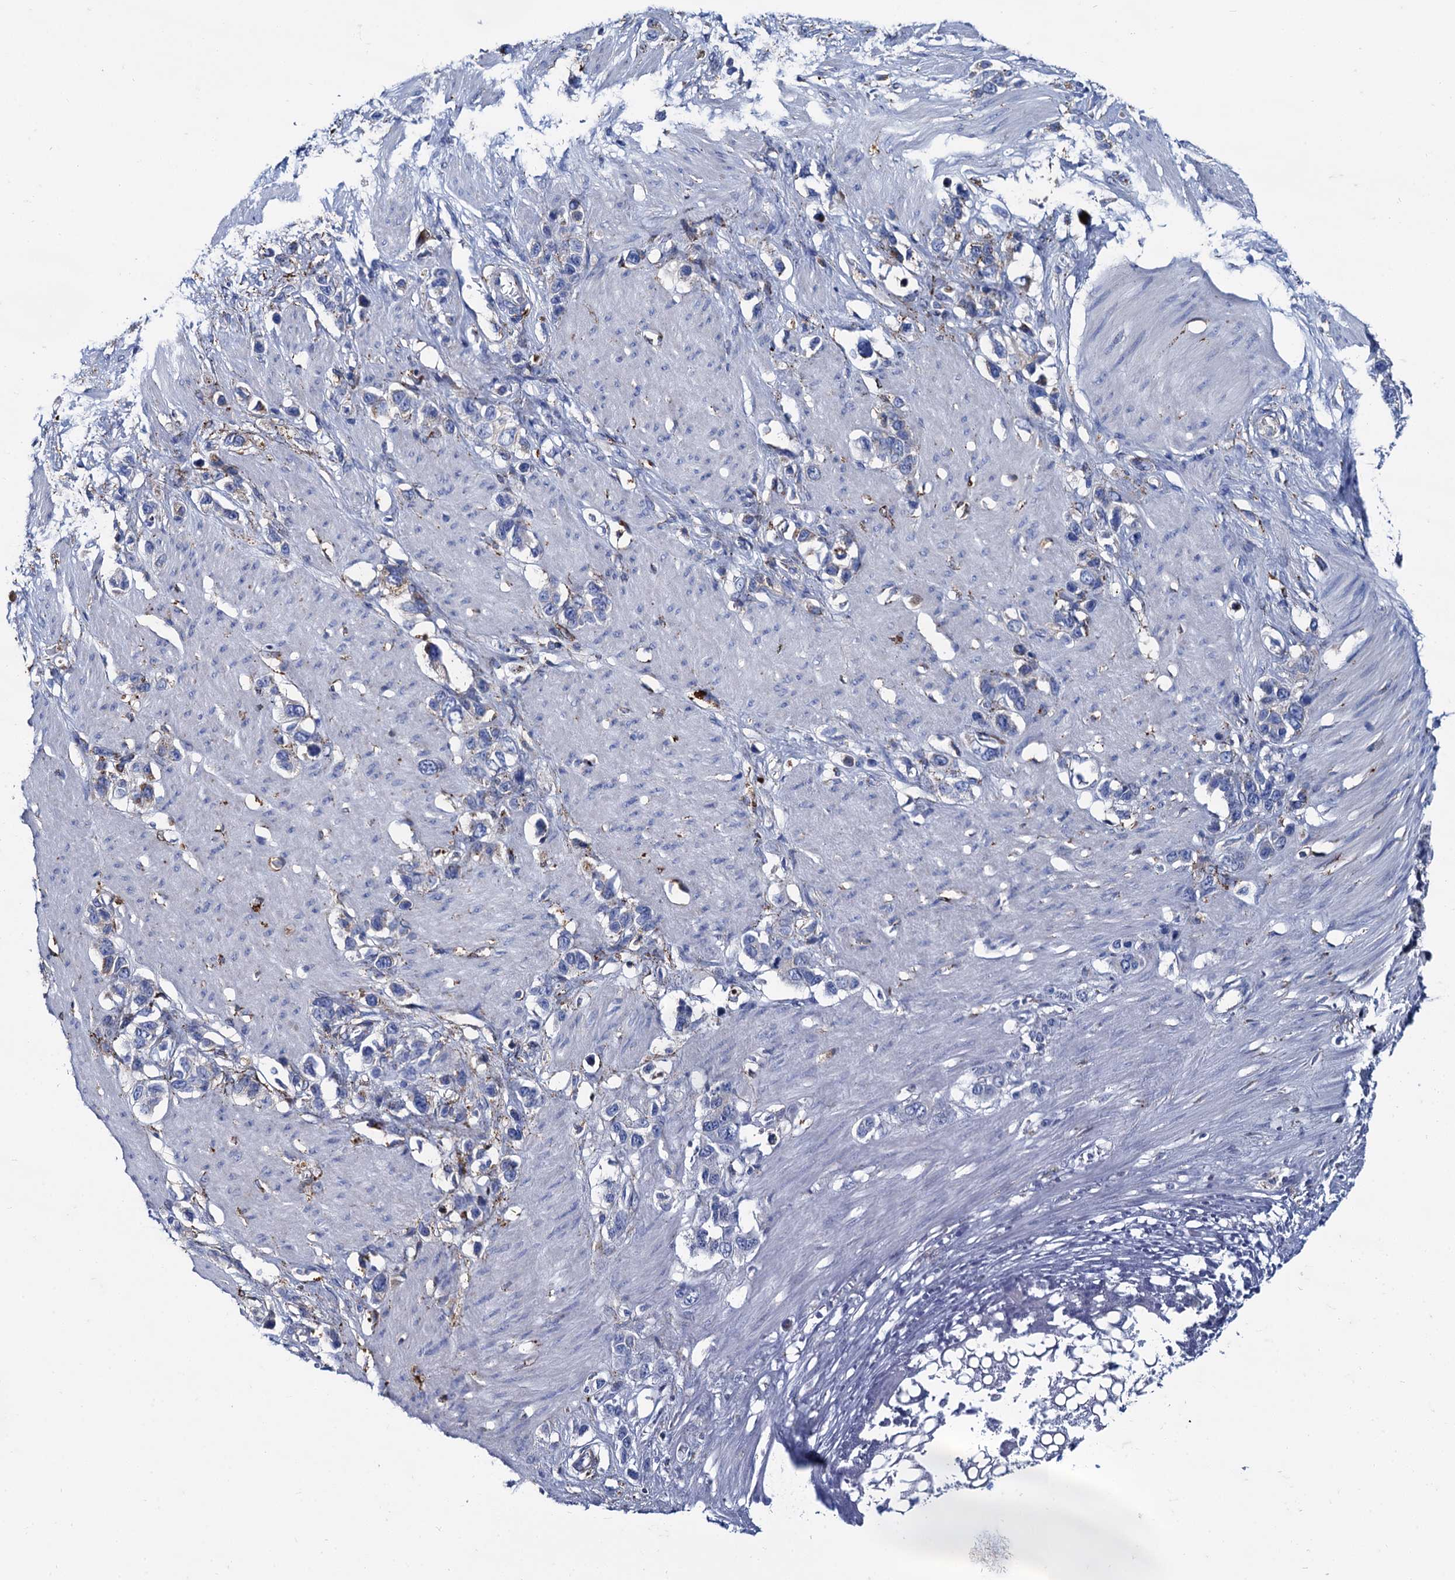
{"staining": {"intensity": "negative", "quantity": "none", "location": "none"}, "tissue": "stomach cancer", "cell_type": "Tumor cells", "image_type": "cancer", "snomed": [{"axis": "morphology", "description": "Adenocarcinoma, NOS"}, {"axis": "morphology", "description": "Adenocarcinoma, High grade"}, {"axis": "topography", "description": "Stomach, upper"}, {"axis": "topography", "description": "Stomach, lower"}], "caption": "Immunohistochemistry (IHC) photomicrograph of neoplastic tissue: stomach high-grade adenocarcinoma stained with DAB demonstrates no significant protein expression in tumor cells.", "gene": "APOD", "patient": {"sex": "female", "age": 65}}